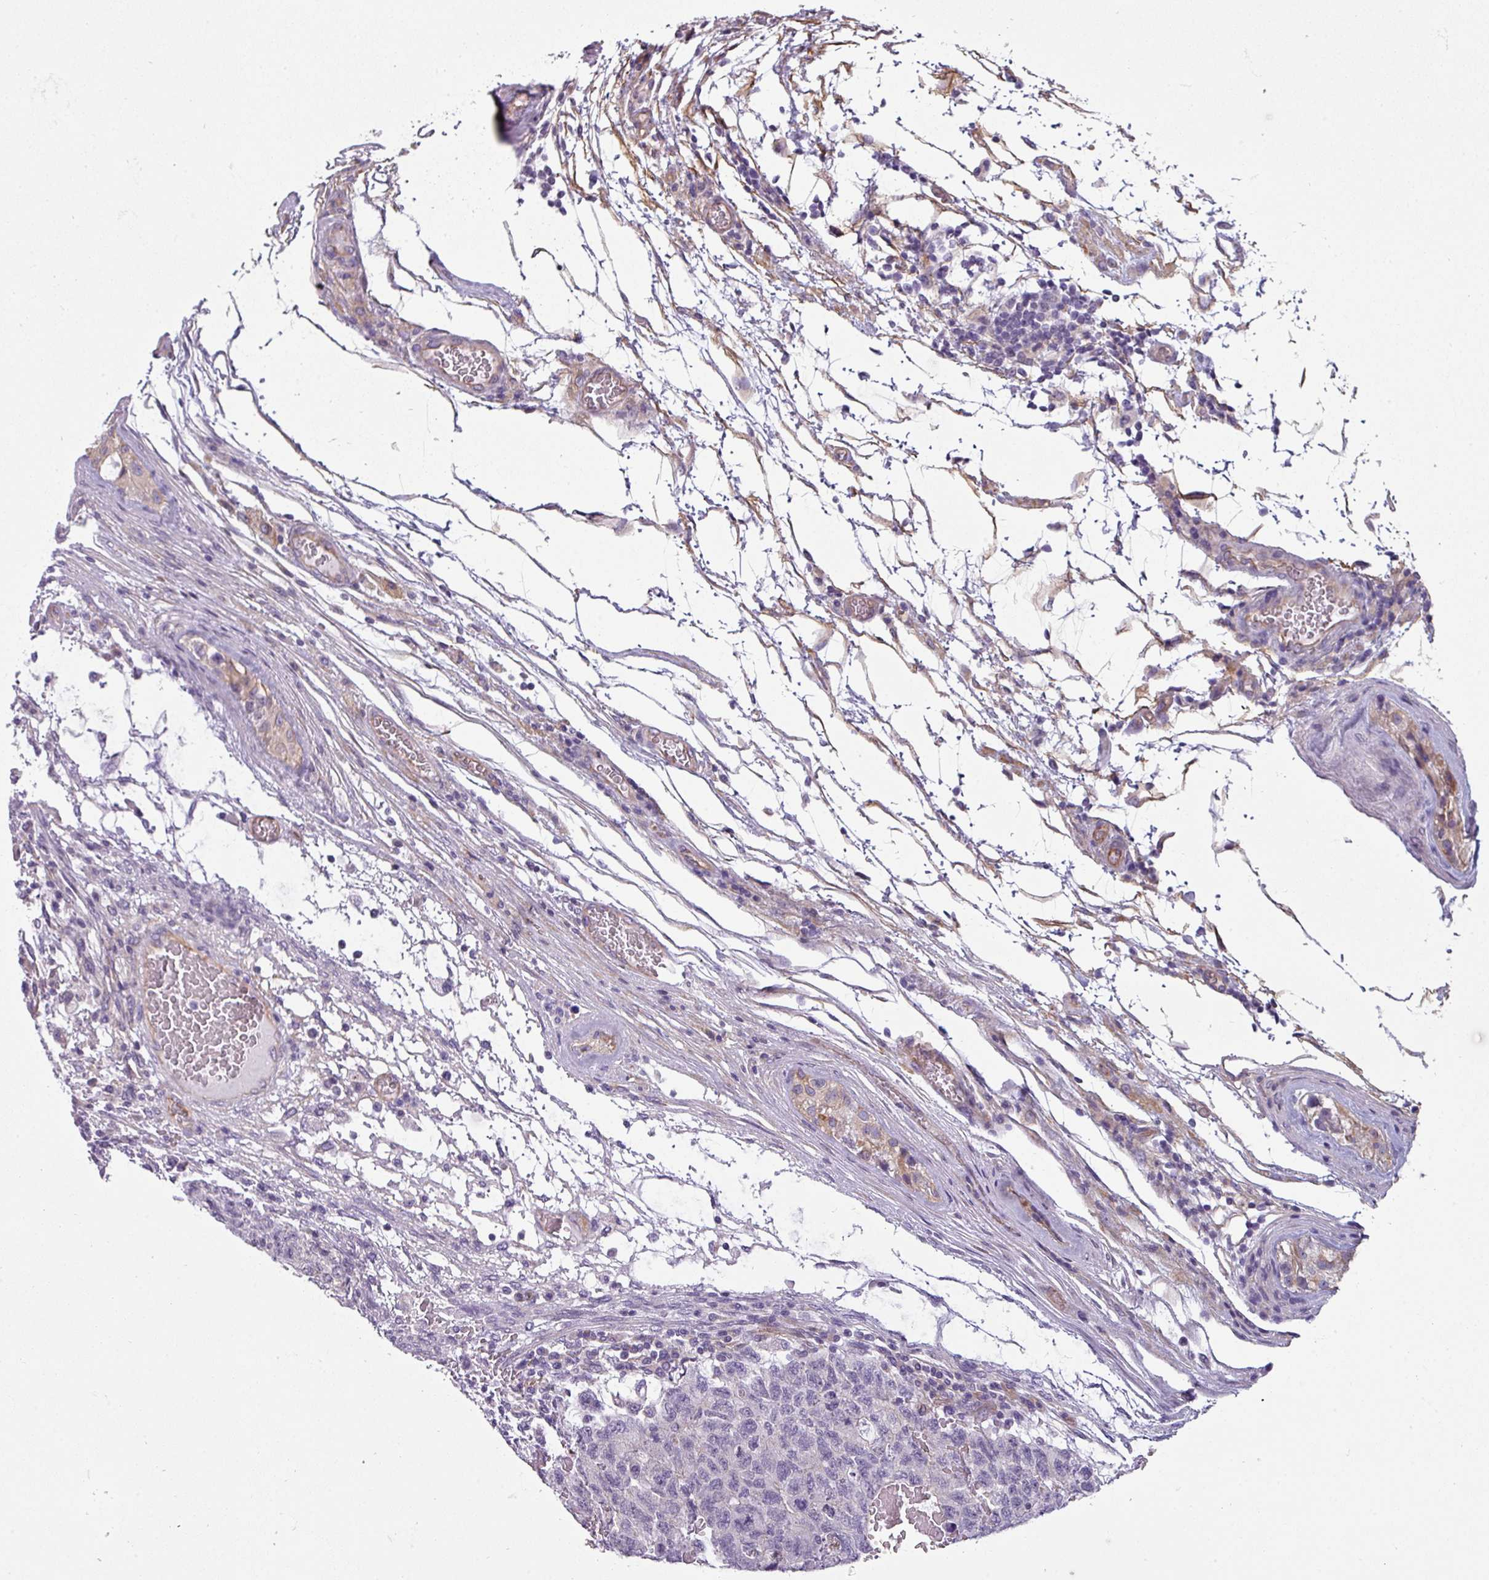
{"staining": {"intensity": "negative", "quantity": "none", "location": "none"}, "tissue": "testis cancer", "cell_type": "Tumor cells", "image_type": "cancer", "snomed": [{"axis": "morphology", "description": "Normal tissue, NOS"}, {"axis": "morphology", "description": "Carcinoma, Embryonal, NOS"}, {"axis": "topography", "description": "Testis"}], "caption": "Testis cancer (embryonal carcinoma) stained for a protein using immunohistochemistry exhibits no expression tumor cells.", "gene": "BUD23", "patient": {"sex": "male", "age": 36}}